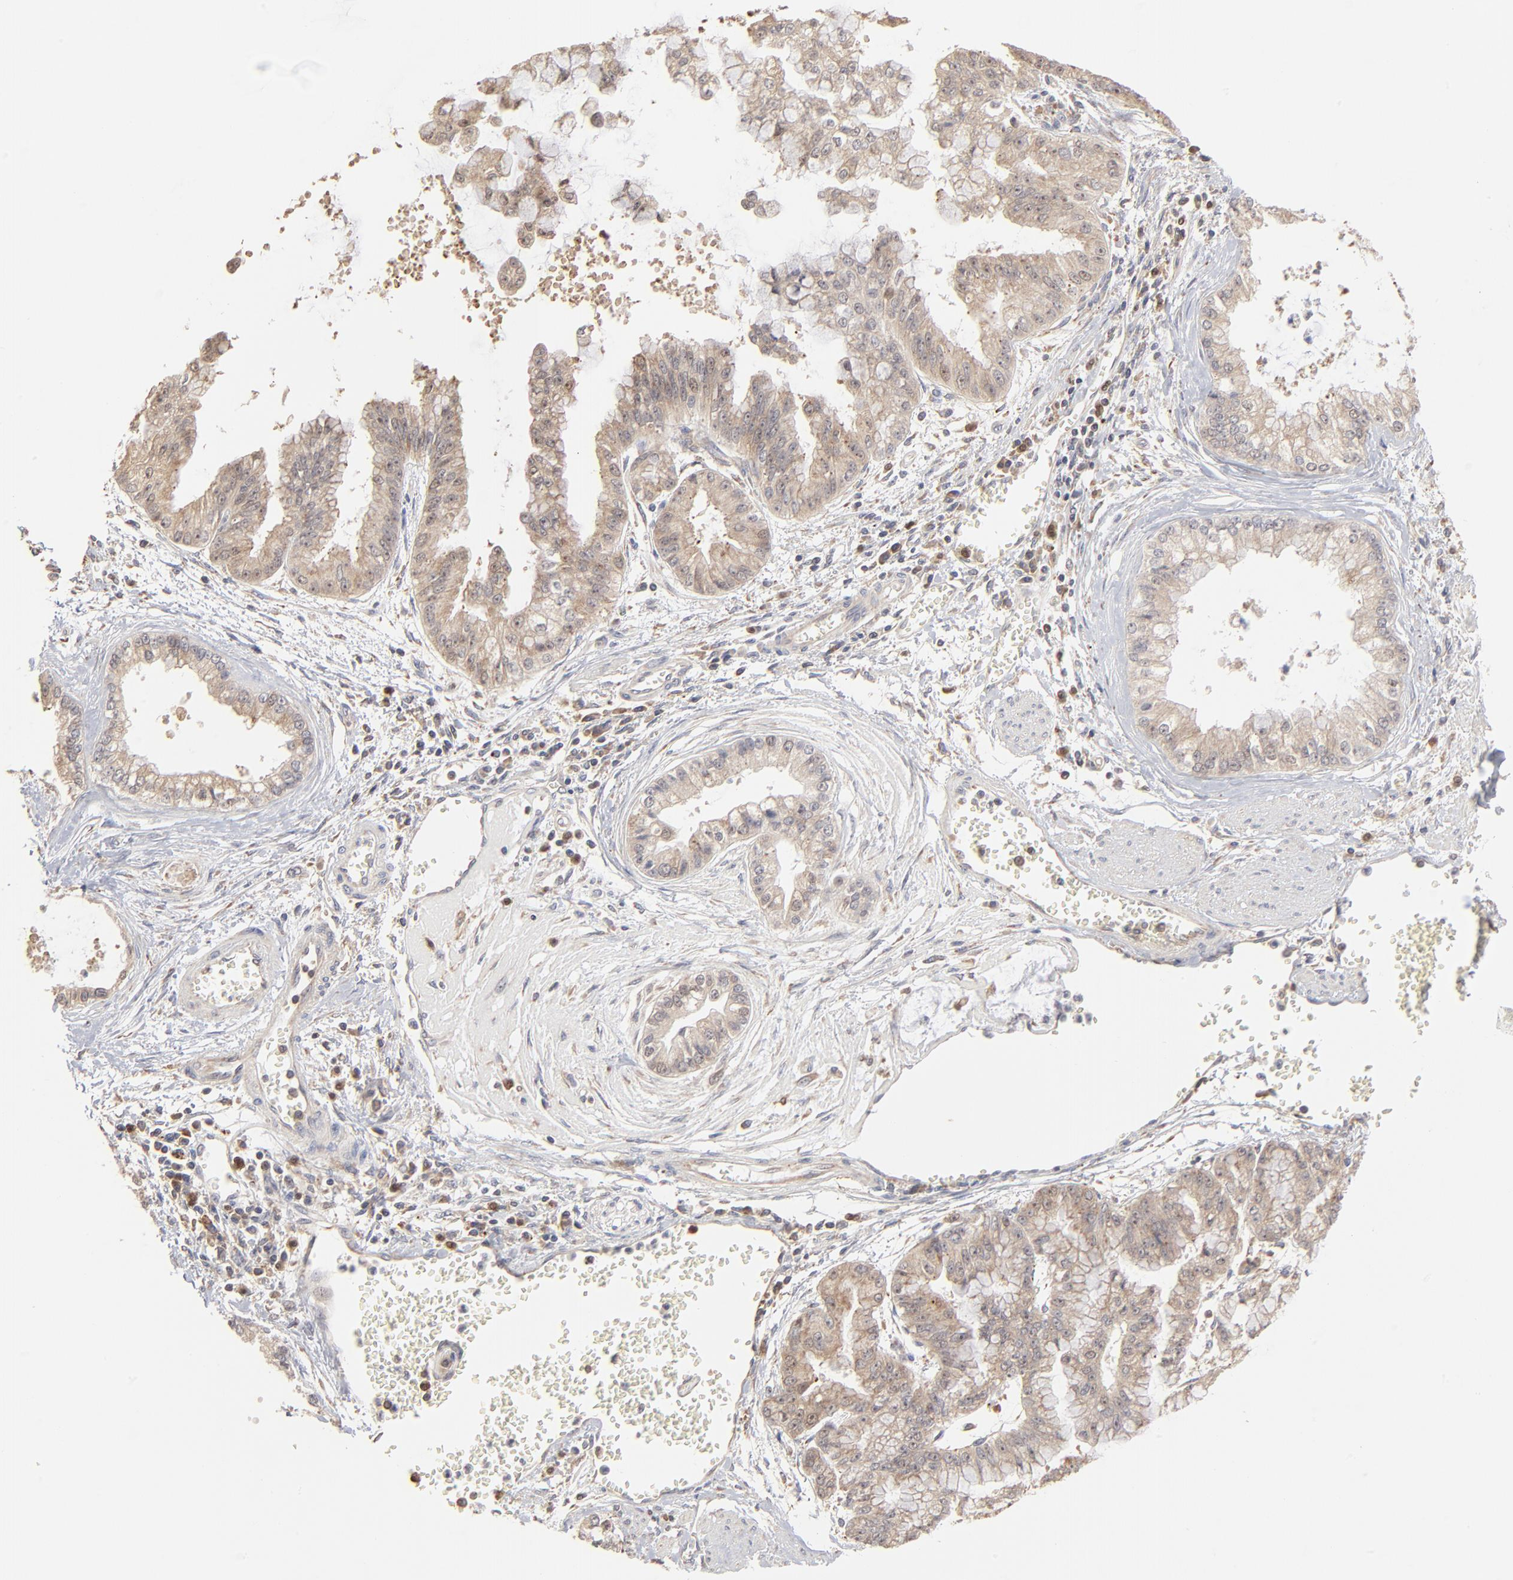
{"staining": {"intensity": "moderate", "quantity": "25%-75%", "location": "cytoplasmic/membranous"}, "tissue": "liver cancer", "cell_type": "Tumor cells", "image_type": "cancer", "snomed": [{"axis": "morphology", "description": "Cholangiocarcinoma"}, {"axis": "topography", "description": "Liver"}], "caption": "Protein expression analysis of cholangiocarcinoma (liver) displays moderate cytoplasmic/membranous positivity in approximately 25%-75% of tumor cells.", "gene": "RNF213", "patient": {"sex": "female", "age": 79}}